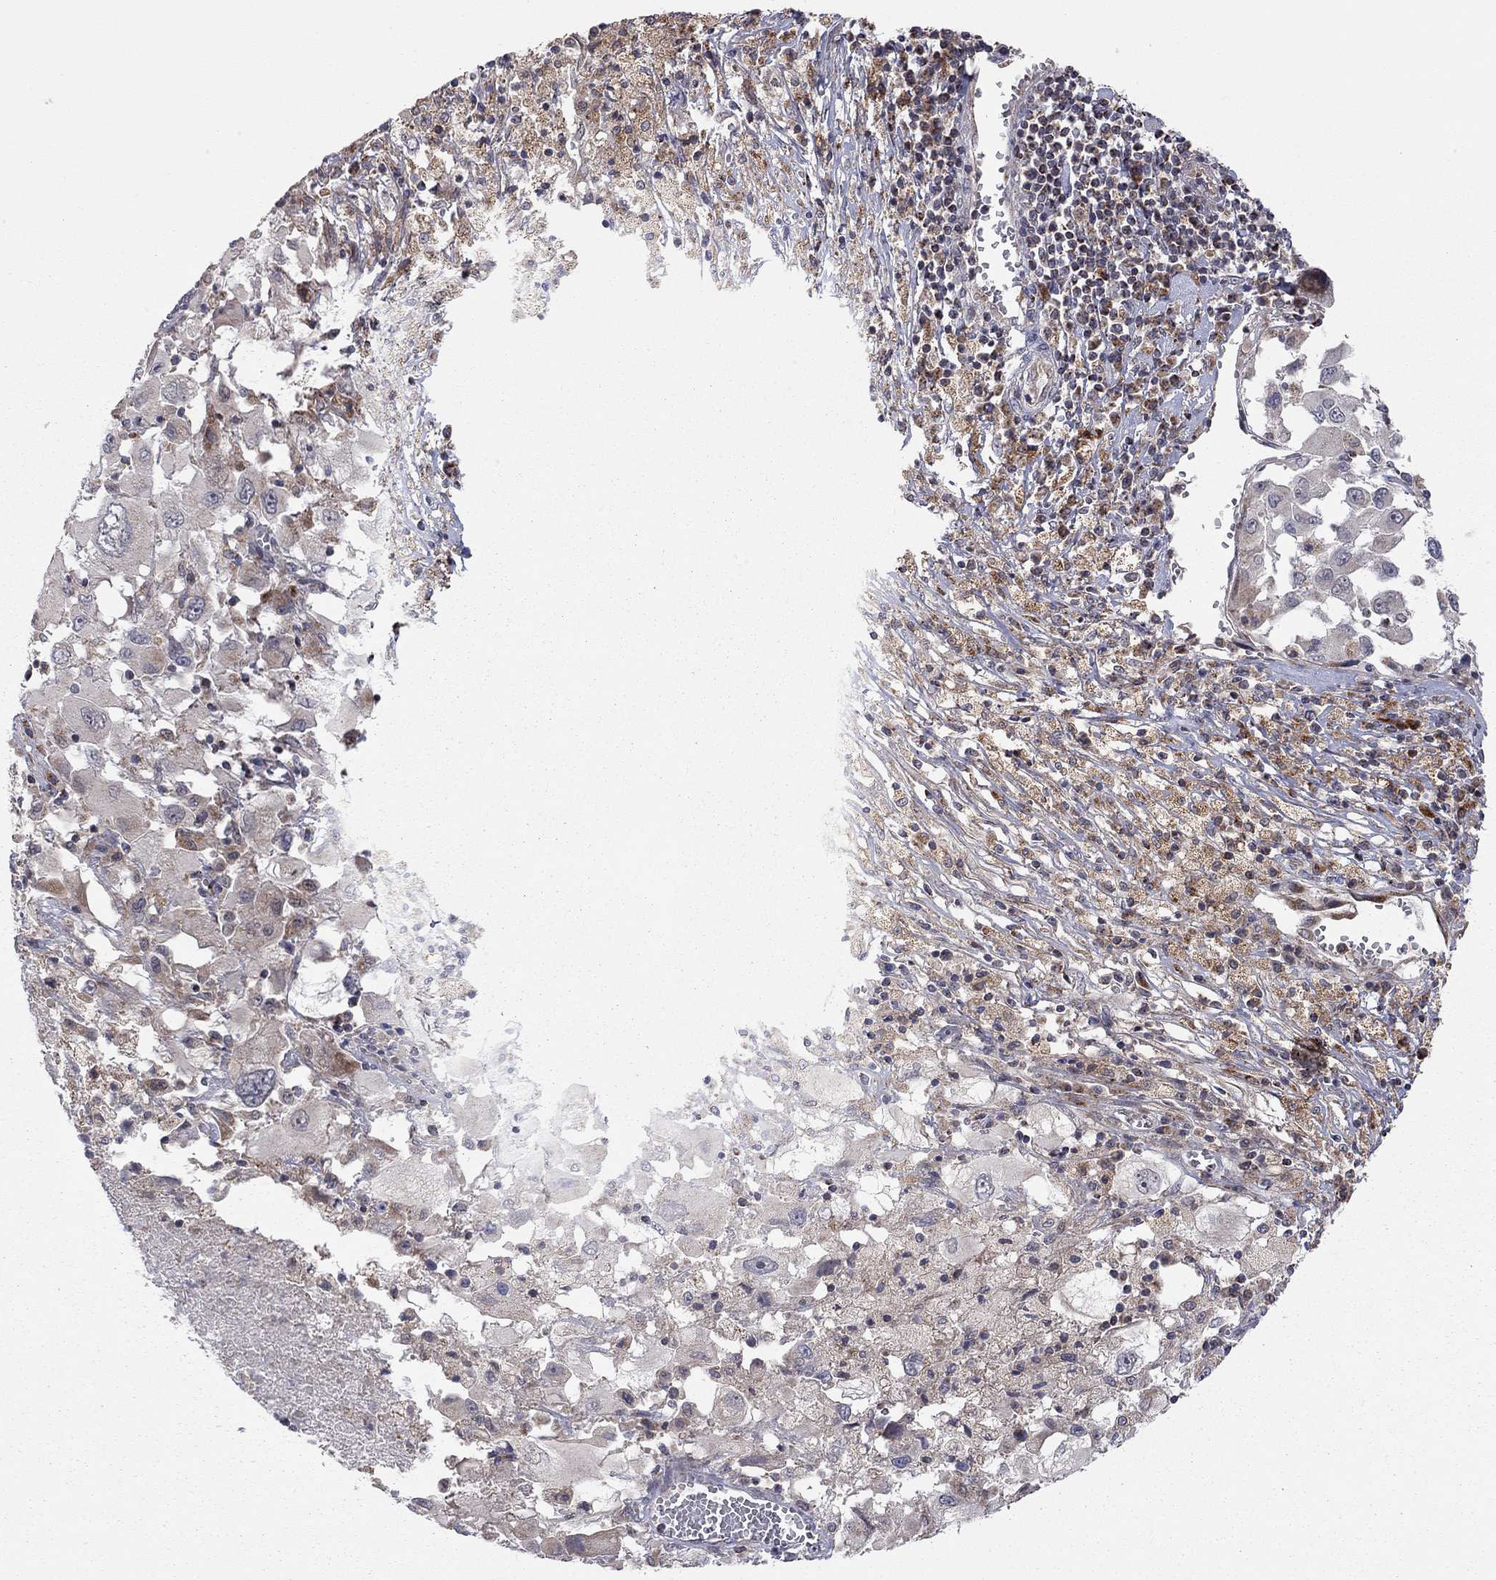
{"staining": {"intensity": "weak", "quantity": "<25%", "location": "cytoplasmic/membranous"}, "tissue": "melanoma", "cell_type": "Tumor cells", "image_type": "cancer", "snomed": [{"axis": "morphology", "description": "Malignant melanoma, Metastatic site"}, {"axis": "topography", "description": "Soft tissue"}], "caption": "Malignant melanoma (metastatic site) was stained to show a protein in brown. There is no significant expression in tumor cells.", "gene": "IDS", "patient": {"sex": "male", "age": 50}}